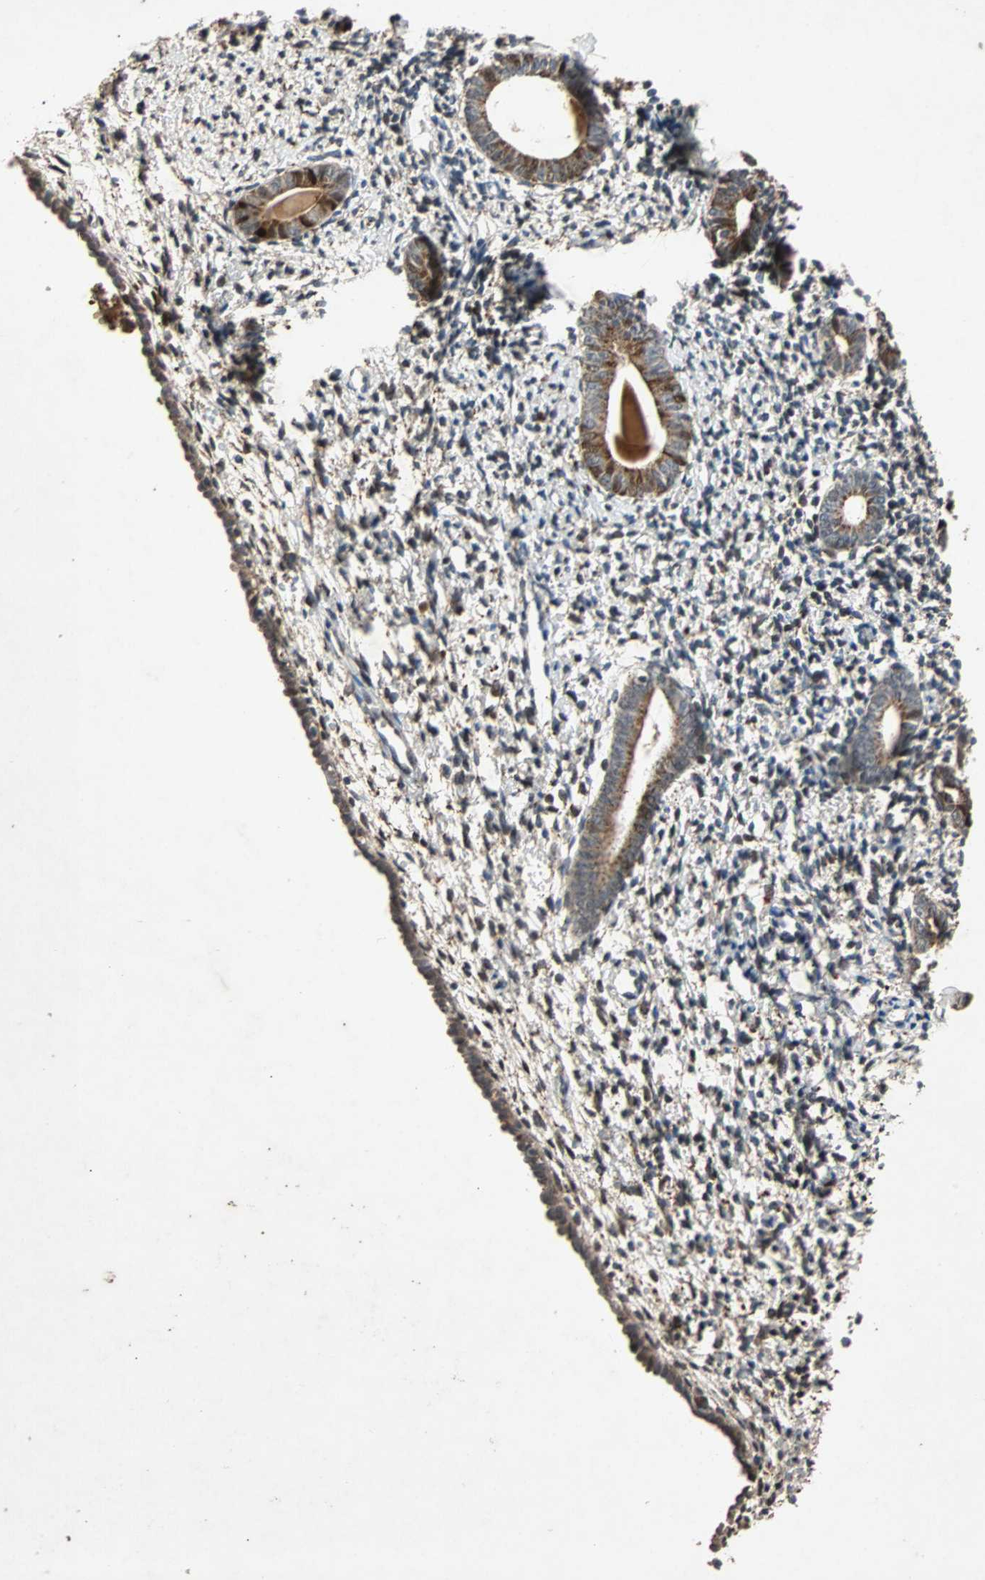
{"staining": {"intensity": "moderate", "quantity": "25%-75%", "location": "nuclear"}, "tissue": "endometrium", "cell_type": "Cells in endometrial stroma", "image_type": "normal", "snomed": [{"axis": "morphology", "description": "Normal tissue, NOS"}, {"axis": "topography", "description": "Endometrium"}], "caption": "Immunohistochemistry staining of normal endometrium, which exhibits medium levels of moderate nuclear expression in about 25%-75% of cells in endometrial stroma indicating moderate nuclear protein positivity. The staining was performed using DAB (brown) for protein detection and nuclei were counterstained in hematoxylin (blue).", "gene": "USP31", "patient": {"sex": "female", "age": 71}}